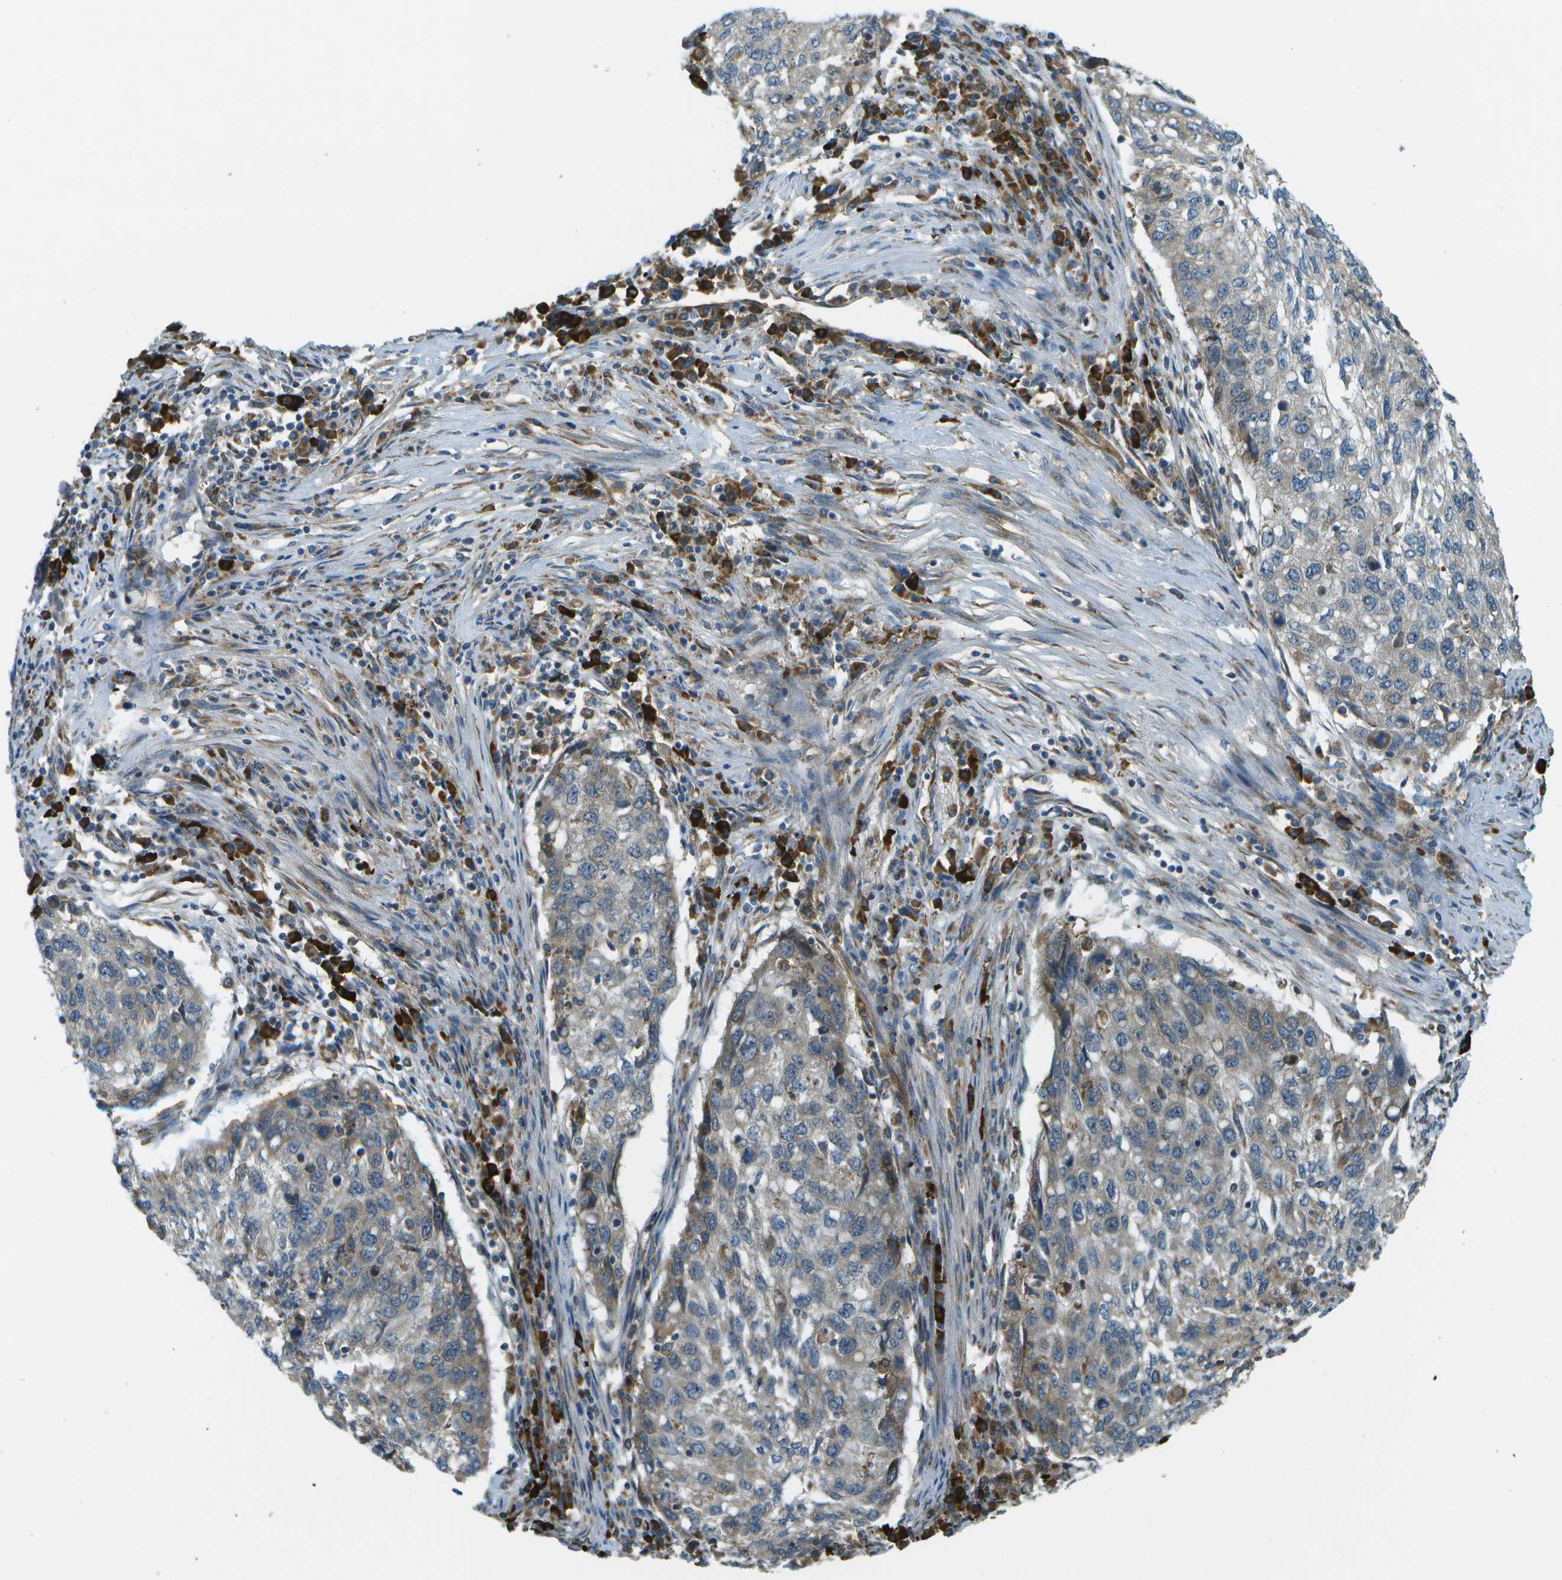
{"staining": {"intensity": "moderate", "quantity": "<25%", "location": "cytoplasmic/membranous"}, "tissue": "lung cancer", "cell_type": "Tumor cells", "image_type": "cancer", "snomed": [{"axis": "morphology", "description": "Squamous cell carcinoma, NOS"}, {"axis": "topography", "description": "Lung"}], "caption": "Immunohistochemistry photomicrograph of neoplastic tissue: lung cancer (squamous cell carcinoma) stained using immunohistochemistry reveals low levels of moderate protein expression localized specifically in the cytoplasmic/membranous of tumor cells, appearing as a cytoplasmic/membranous brown color.", "gene": "USP30", "patient": {"sex": "female", "age": 63}}